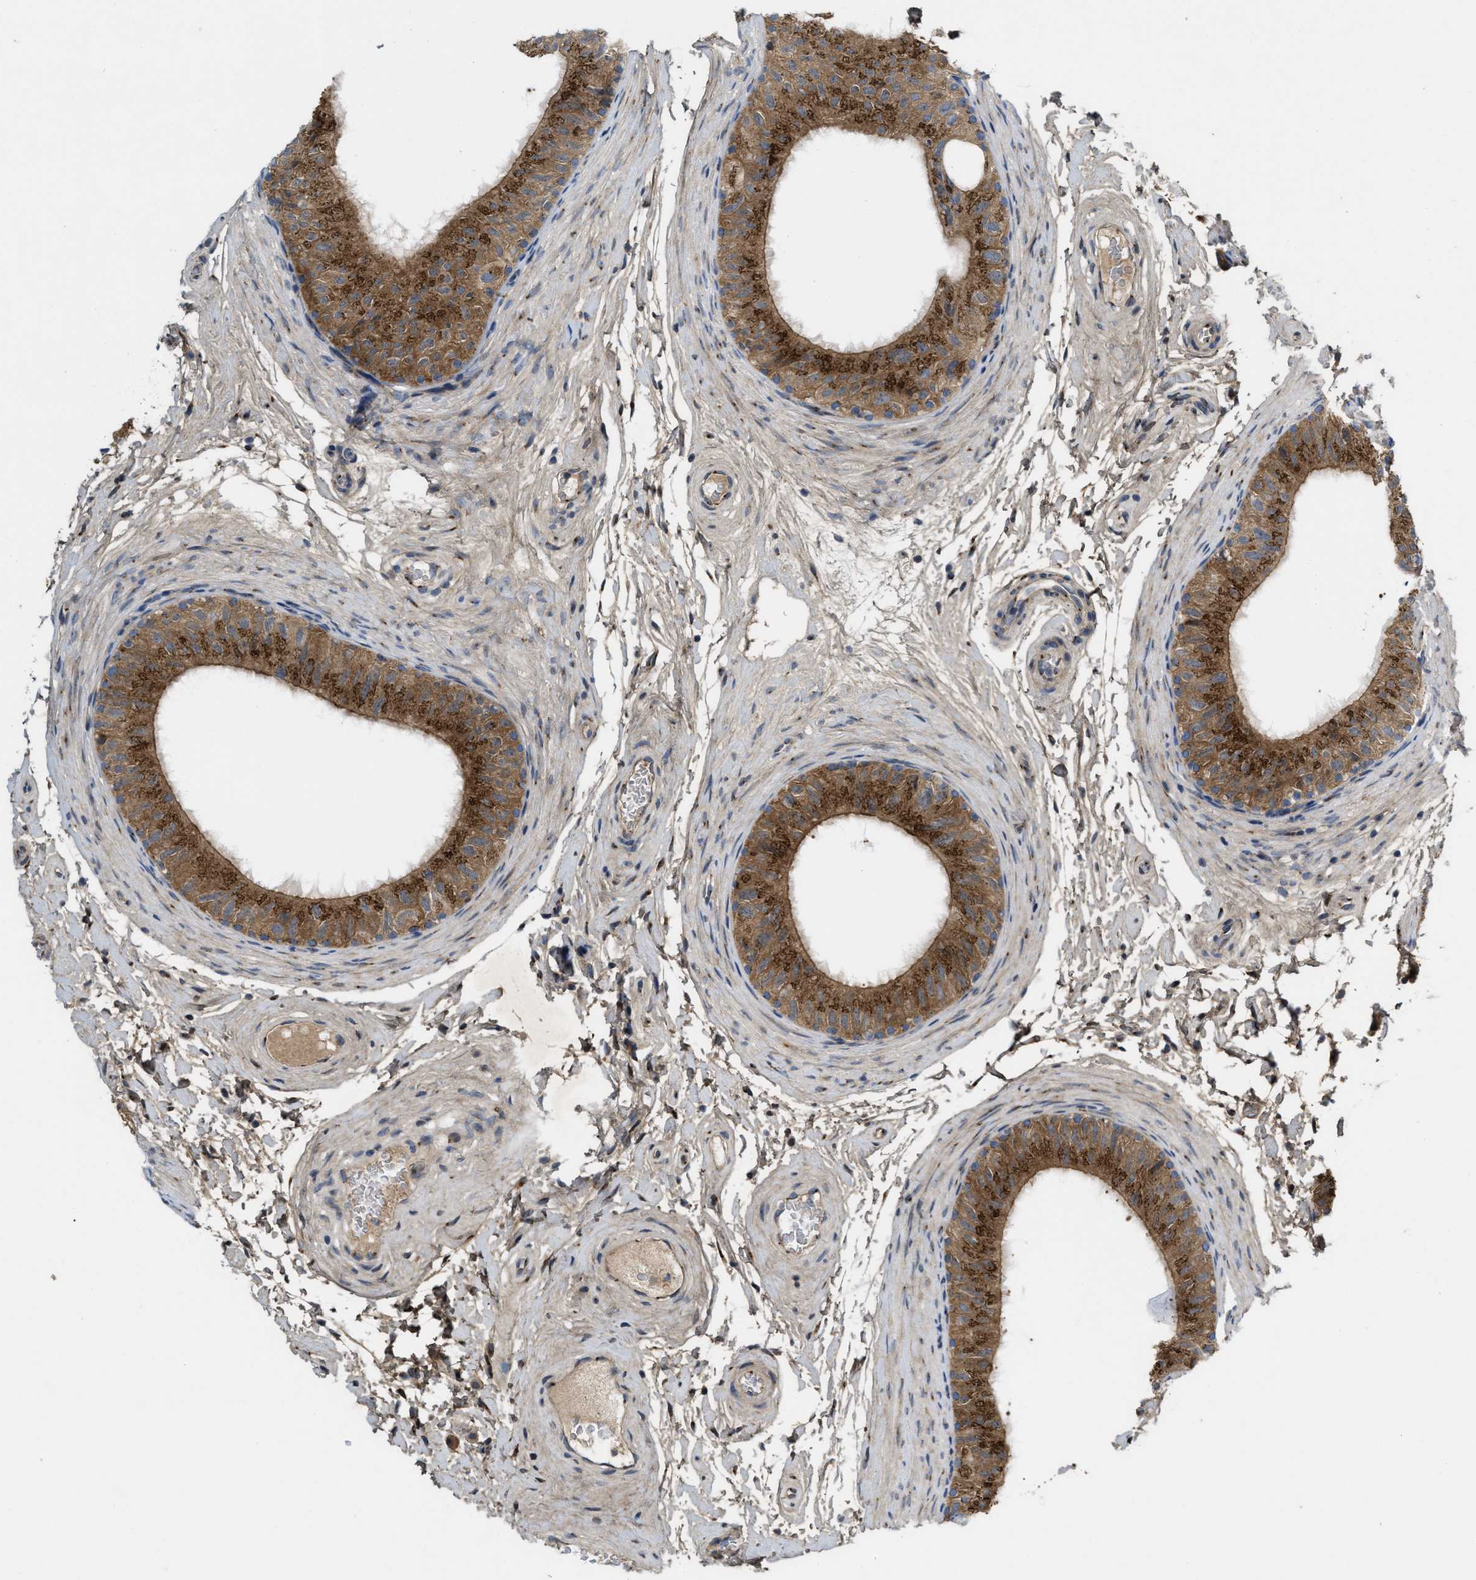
{"staining": {"intensity": "strong", "quantity": ">75%", "location": "cytoplasmic/membranous"}, "tissue": "epididymis", "cell_type": "Glandular cells", "image_type": "normal", "snomed": [{"axis": "morphology", "description": "Normal tissue, NOS"}, {"axis": "topography", "description": "Epididymis"}], "caption": "Unremarkable epididymis exhibits strong cytoplasmic/membranous positivity in about >75% of glandular cells.", "gene": "ZNF70", "patient": {"sex": "male", "age": 34}}